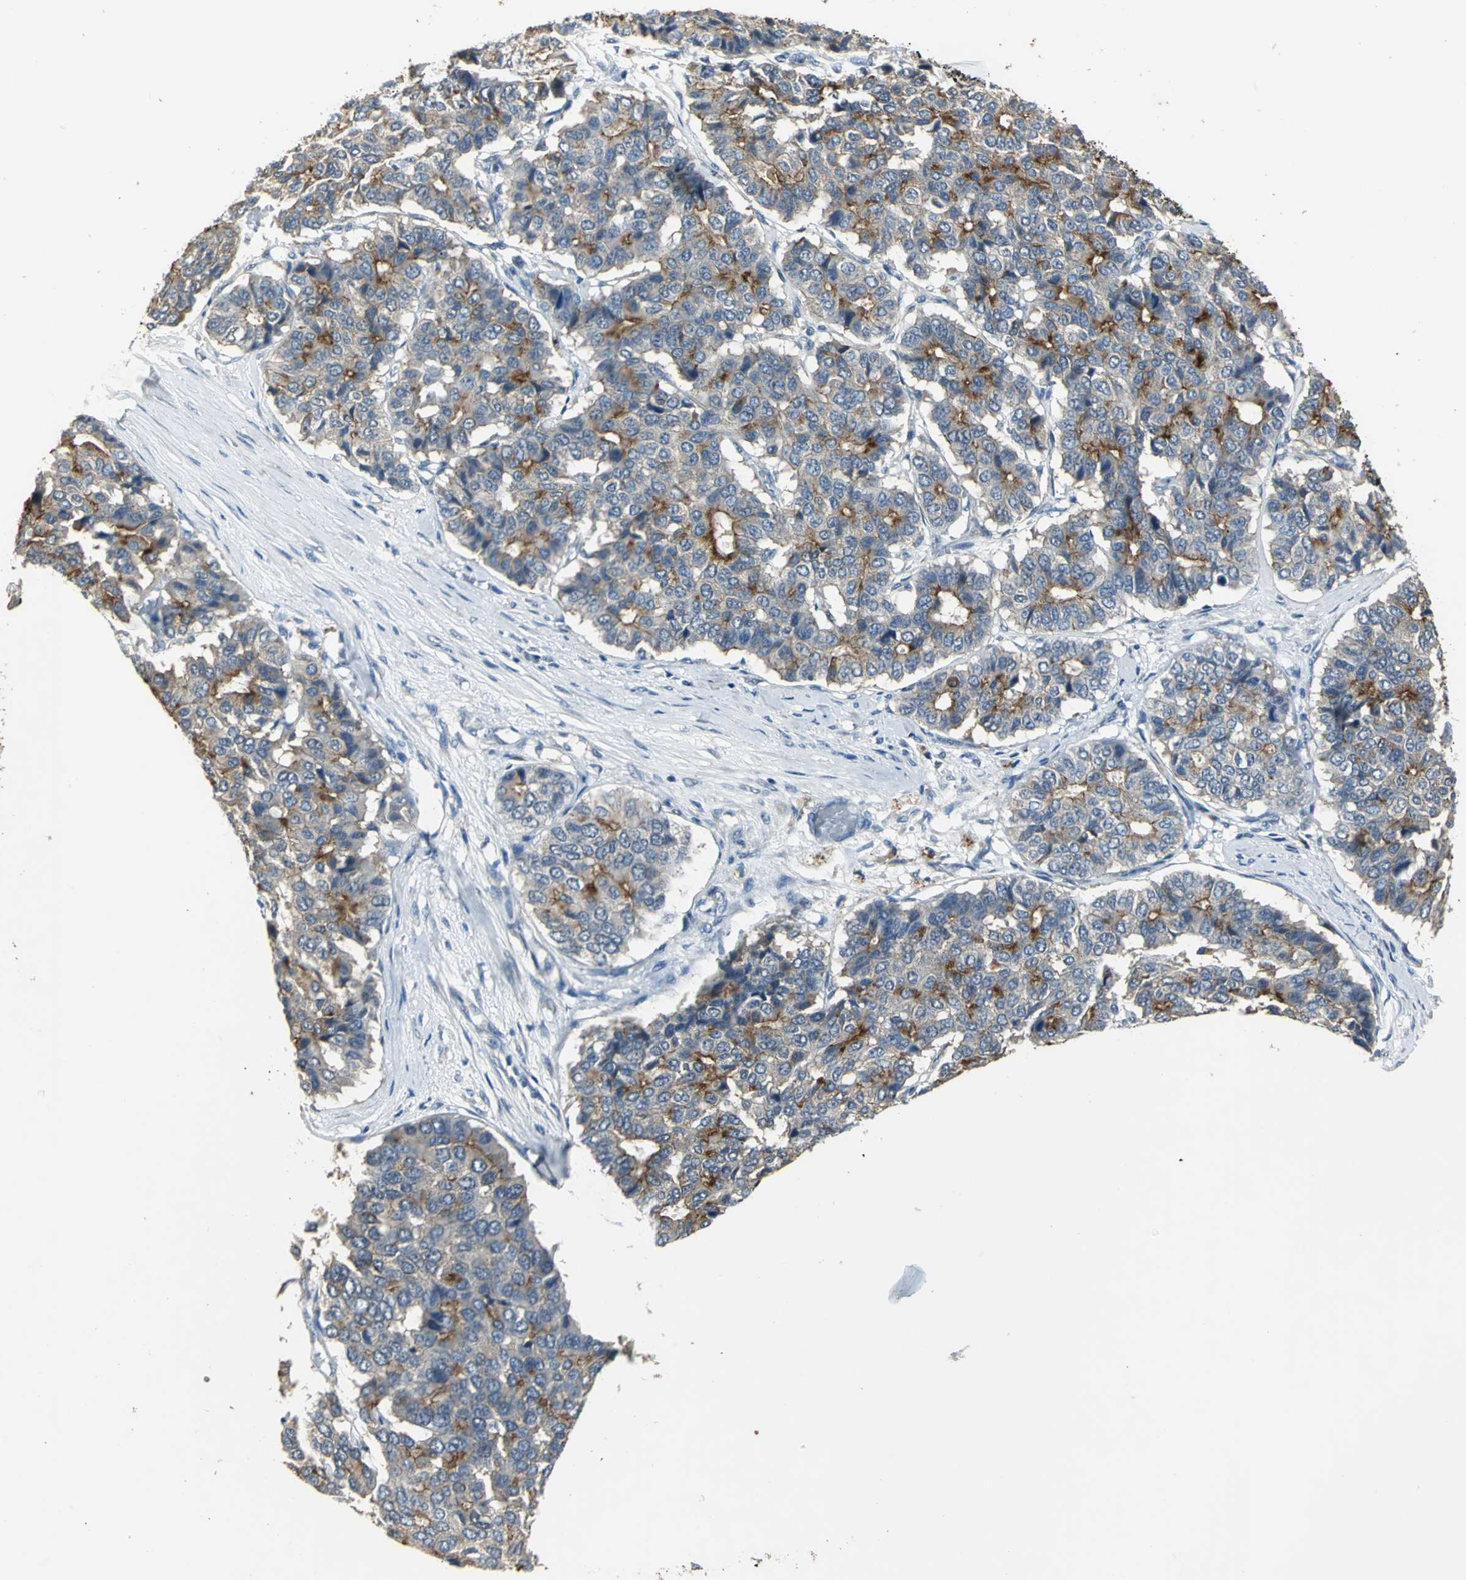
{"staining": {"intensity": "moderate", "quantity": ">75%", "location": "cytoplasmic/membranous"}, "tissue": "pancreatic cancer", "cell_type": "Tumor cells", "image_type": "cancer", "snomed": [{"axis": "morphology", "description": "Adenocarcinoma, NOS"}, {"axis": "topography", "description": "Pancreas"}], "caption": "Moderate cytoplasmic/membranous staining for a protein is appreciated in approximately >75% of tumor cells of pancreatic adenocarcinoma using immunohistochemistry.", "gene": "OCLN", "patient": {"sex": "male", "age": 50}}